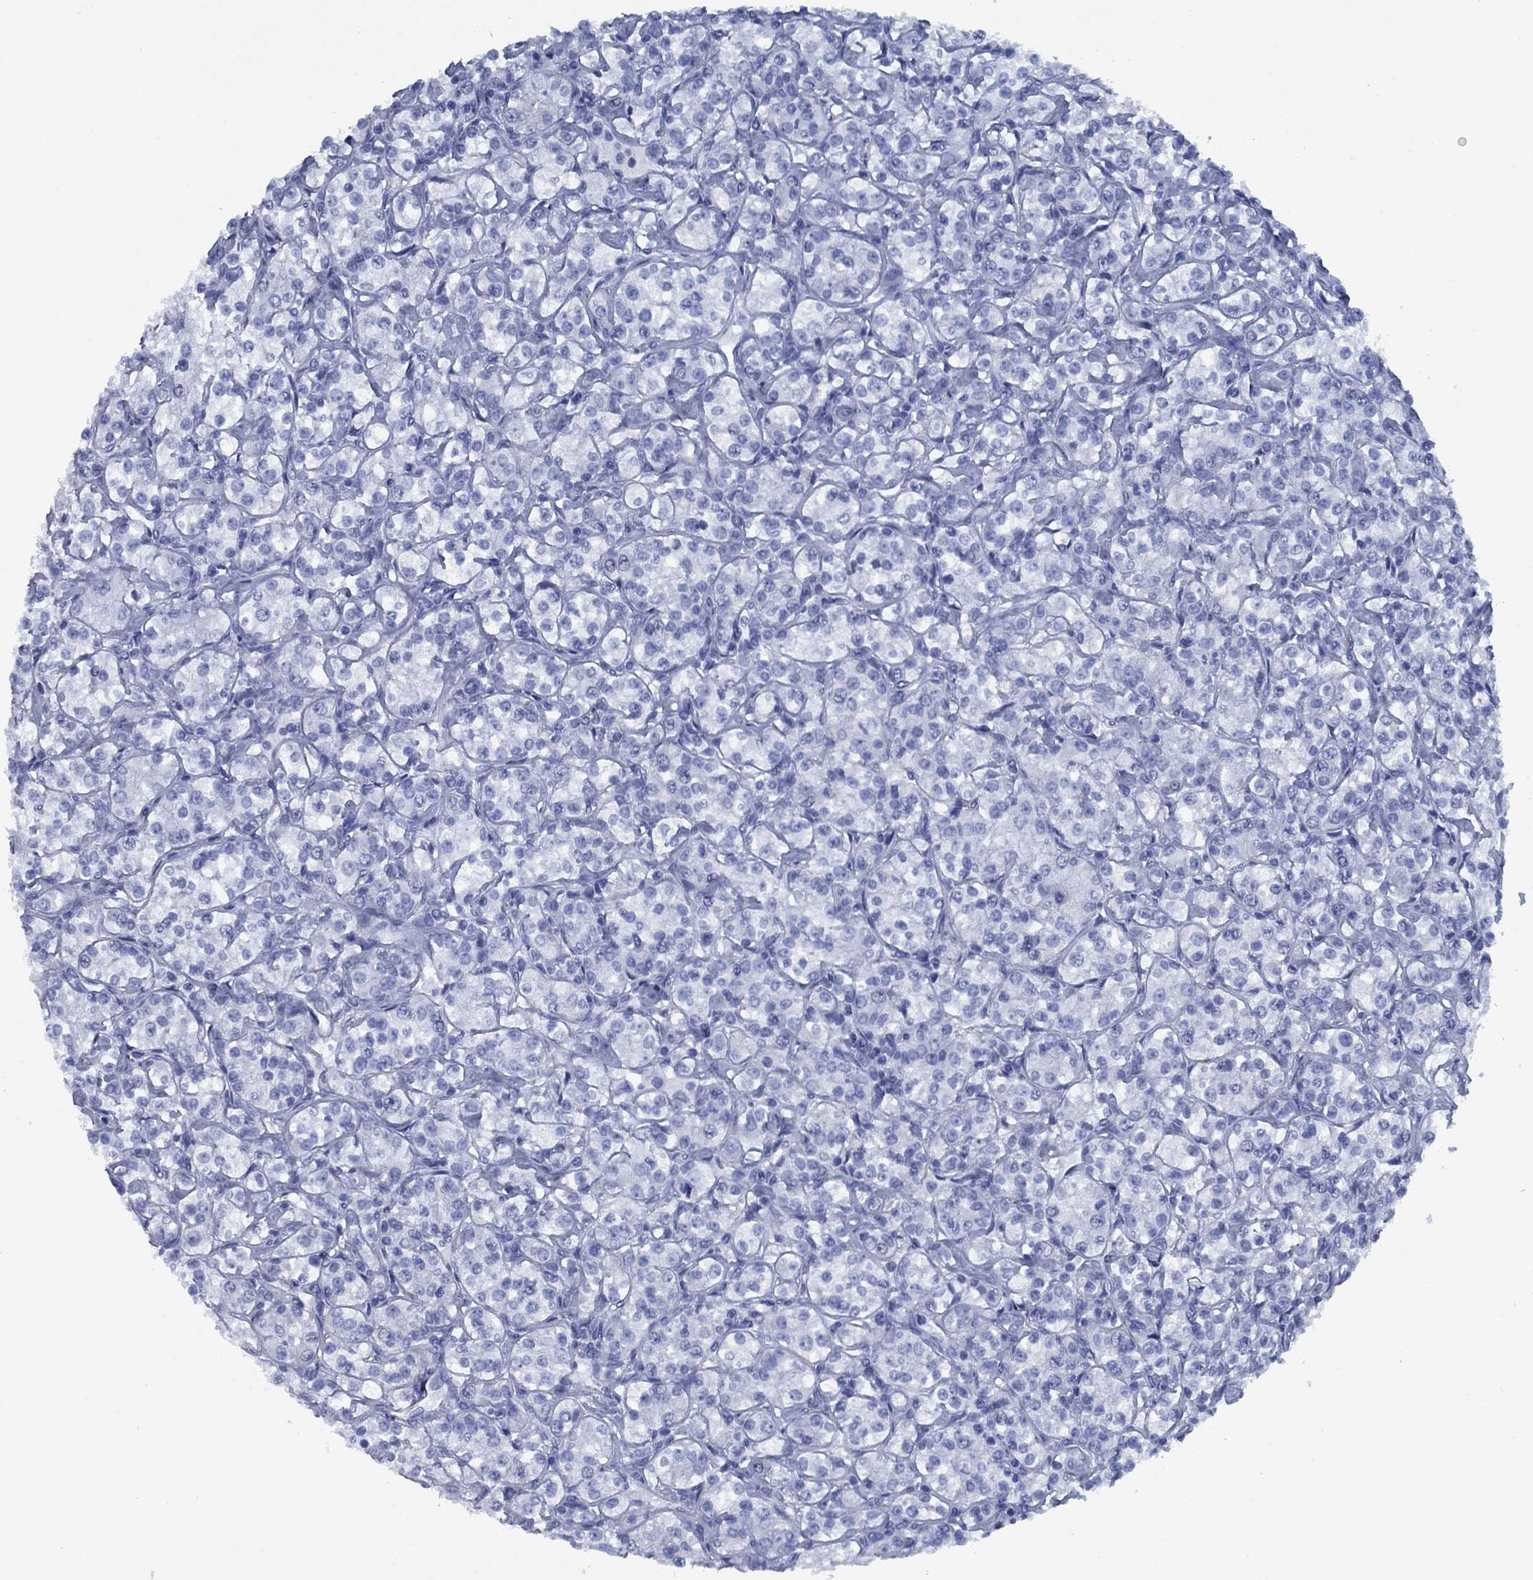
{"staining": {"intensity": "negative", "quantity": "none", "location": "none"}, "tissue": "renal cancer", "cell_type": "Tumor cells", "image_type": "cancer", "snomed": [{"axis": "morphology", "description": "Adenocarcinoma, NOS"}, {"axis": "topography", "description": "Kidney"}], "caption": "Tumor cells are negative for protein expression in human renal cancer (adenocarcinoma).", "gene": "PNMA8A", "patient": {"sex": "male", "age": 77}}